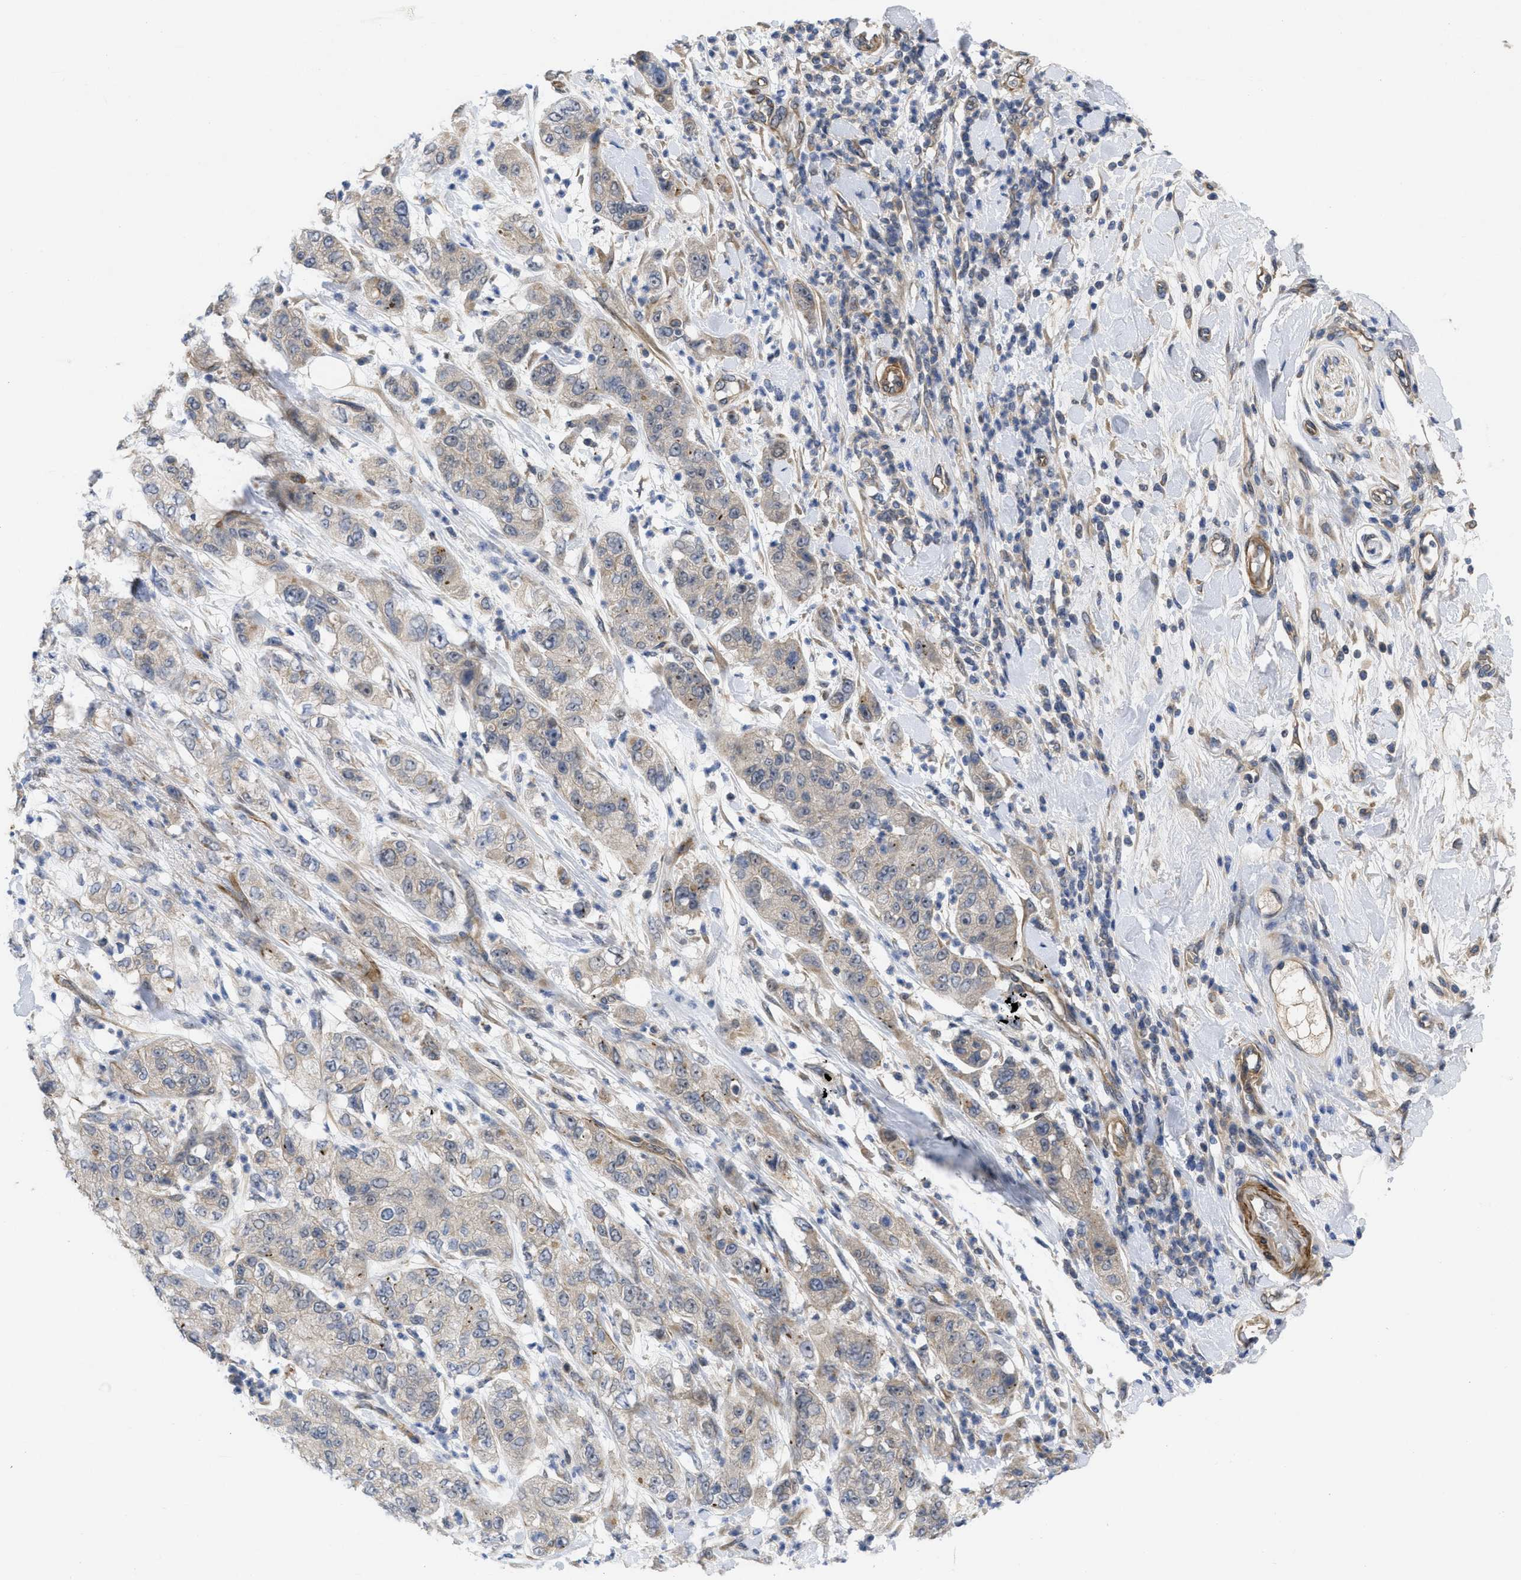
{"staining": {"intensity": "weak", "quantity": ">75%", "location": "cytoplasmic/membranous"}, "tissue": "pancreatic cancer", "cell_type": "Tumor cells", "image_type": "cancer", "snomed": [{"axis": "morphology", "description": "Adenocarcinoma, NOS"}, {"axis": "topography", "description": "Pancreas"}], "caption": "Protein expression by immunohistochemistry (IHC) shows weak cytoplasmic/membranous expression in about >75% of tumor cells in pancreatic adenocarcinoma. (brown staining indicates protein expression, while blue staining denotes nuclei).", "gene": "ARHGEF26", "patient": {"sex": "female", "age": 78}}